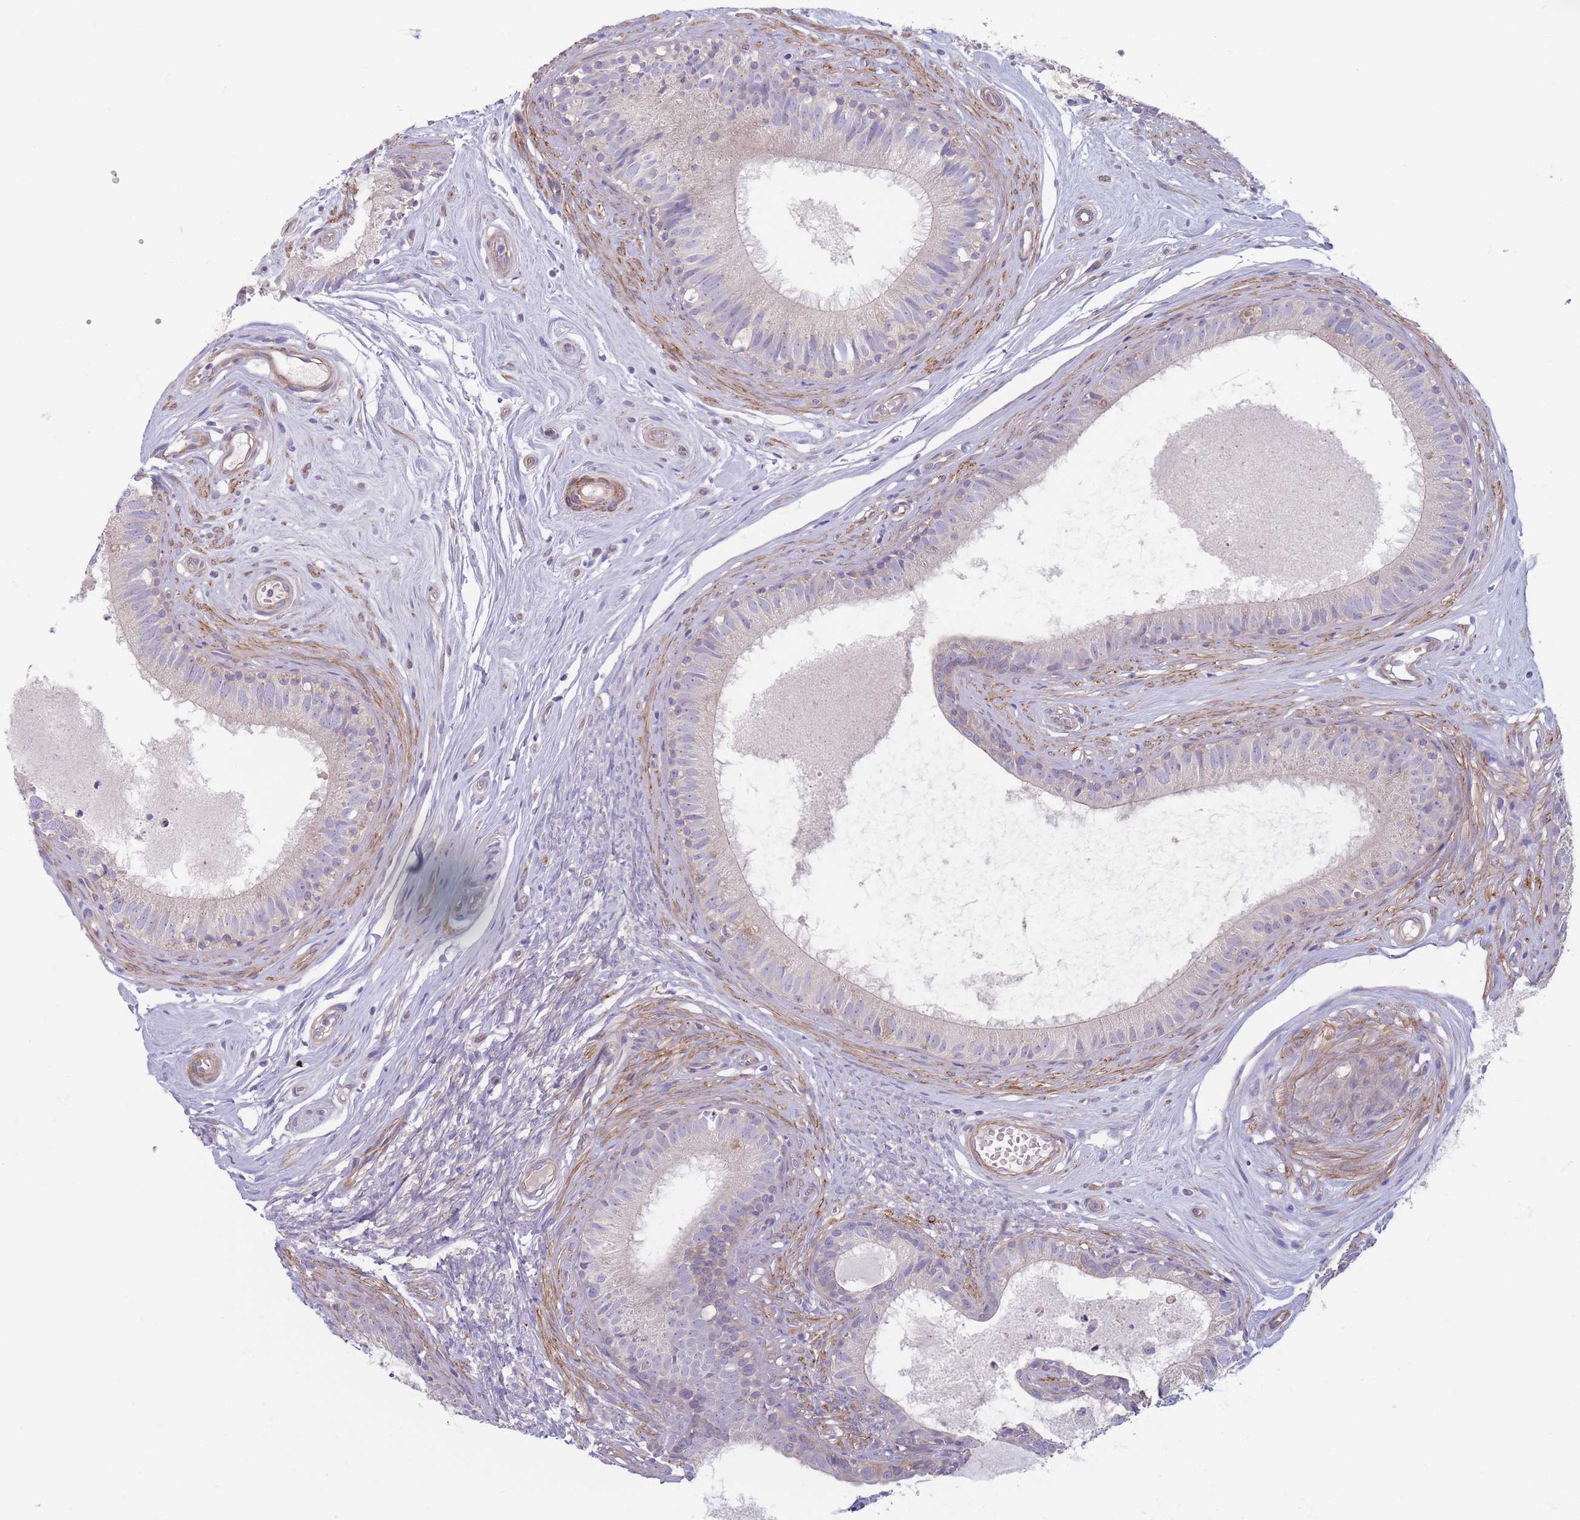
{"staining": {"intensity": "negative", "quantity": "none", "location": "none"}, "tissue": "epididymis", "cell_type": "Glandular cells", "image_type": "normal", "snomed": [{"axis": "morphology", "description": "Normal tissue, NOS"}, {"axis": "topography", "description": "Epididymis"}], "caption": "An immunohistochemistry (IHC) photomicrograph of normal epididymis is shown. There is no staining in glandular cells of epididymis.", "gene": "PNPLA5", "patient": {"sex": "male", "age": 74}}